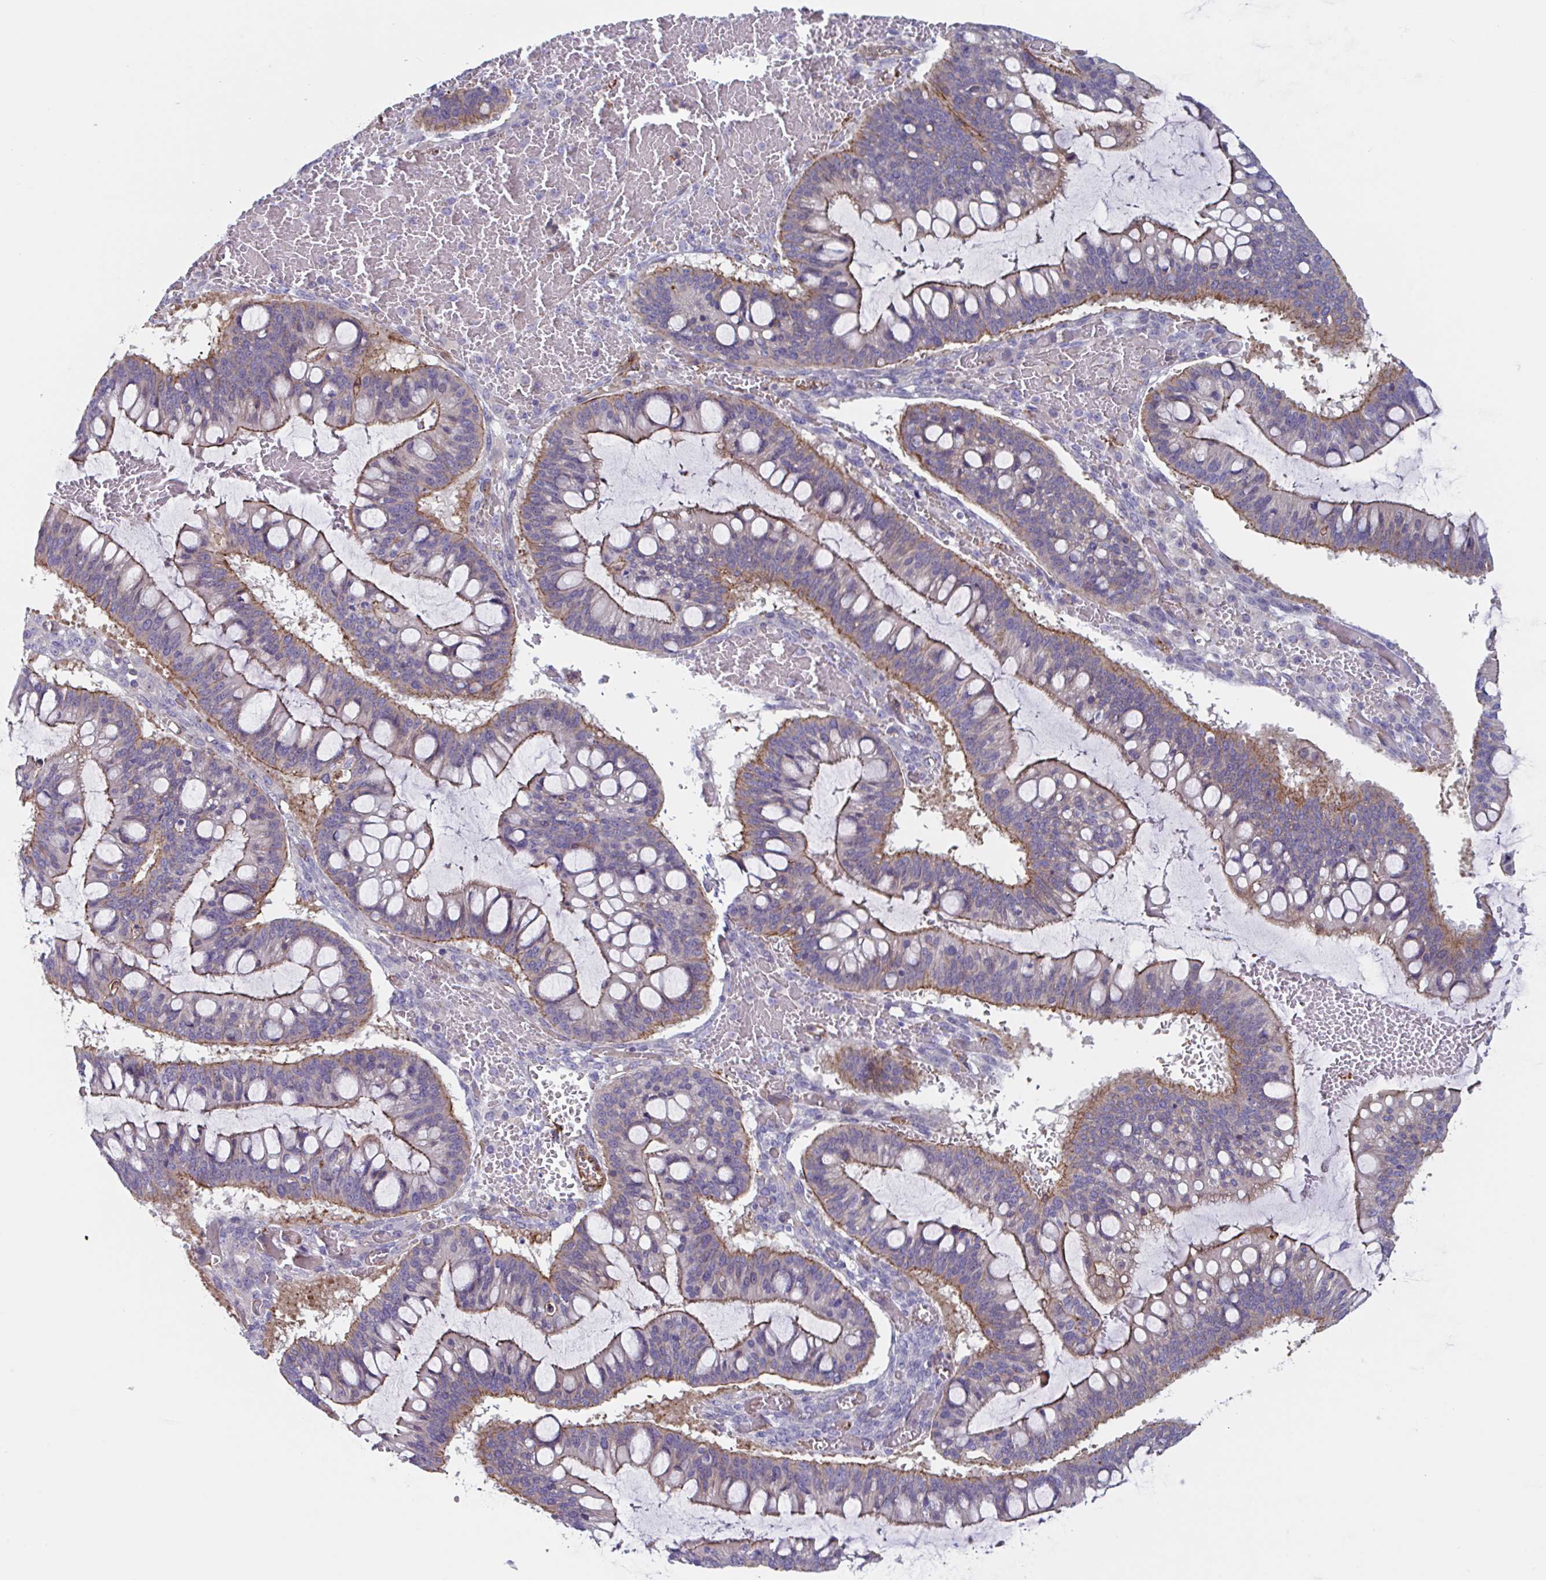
{"staining": {"intensity": "moderate", "quantity": "25%-75%", "location": "cytoplasmic/membranous"}, "tissue": "ovarian cancer", "cell_type": "Tumor cells", "image_type": "cancer", "snomed": [{"axis": "morphology", "description": "Cystadenocarcinoma, mucinous, NOS"}, {"axis": "topography", "description": "Ovary"}], "caption": "Immunohistochemistry histopathology image of ovarian mucinous cystadenocarcinoma stained for a protein (brown), which exhibits medium levels of moderate cytoplasmic/membranous positivity in approximately 25%-75% of tumor cells.", "gene": "SHISA7", "patient": {"sex": "female", "age": 73}}